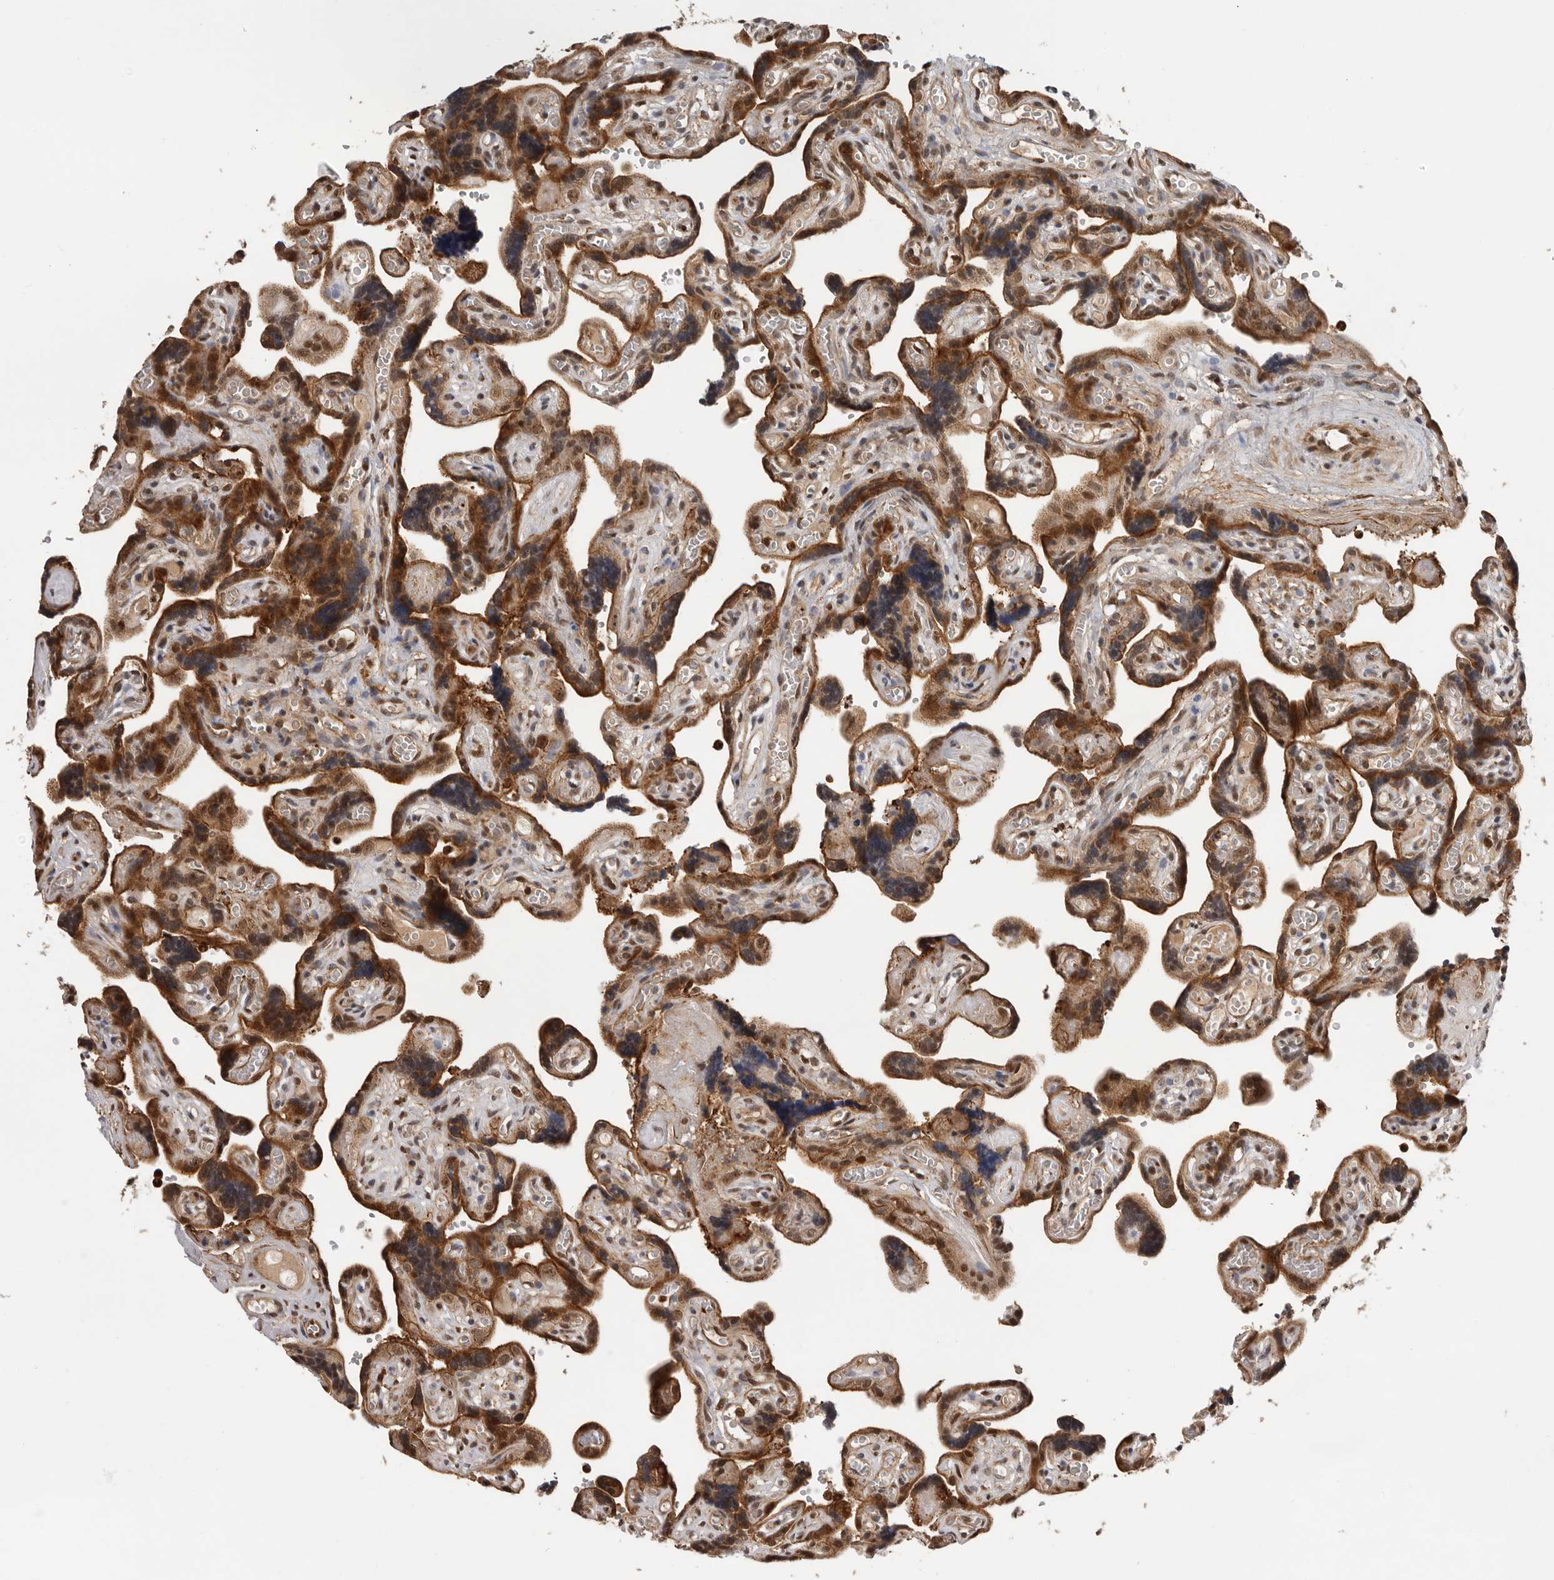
{"staining": {"intensity": "strong", "quantity": ">75%", "location": "cytoplasmic/membranous"}, "tissue": "placenta", "cell_type": "Trophoblastic cells", "image_type": "normal", "snomed": [{"axis": "morphology", "description": "Normal tissue, NOS"}, {"axis": "topography", "description": "Placenta"}], "caption": "The histopathology image exhibits a brown stain indicating the presence of a protein in the cytoplasmic/membranous of trophoblastic cells in placenta. The staining was performed using DAB to visualize the protein expression in brown, while the nuclei were stained in blue with hematoxylin (Magnification: 20x).", "gene": "RNF157", "patient": {"sex": "female", "age": 30}}